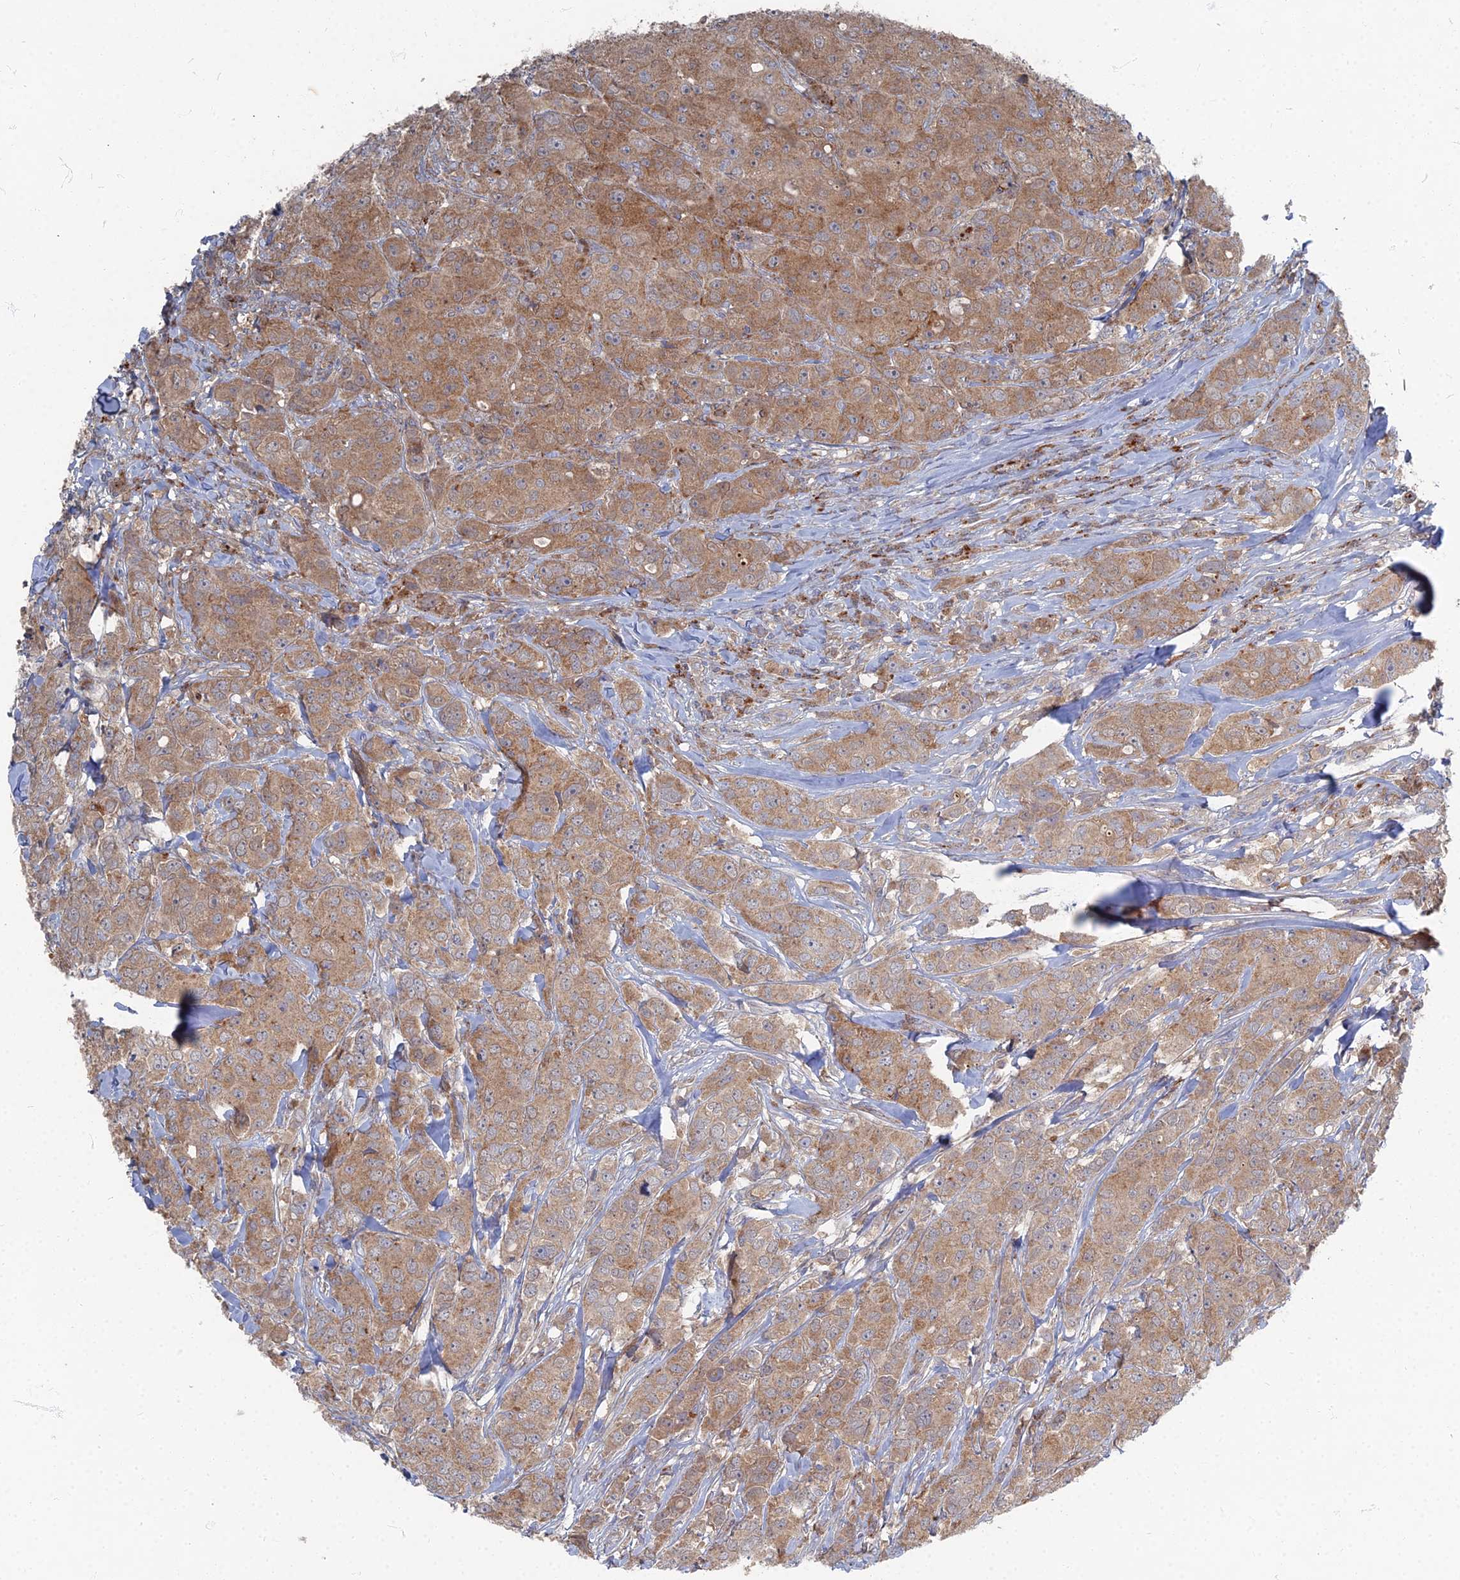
{"staining": {"intensity": "moderate", "quantity": ">75%", "location": "cytoplasmic/membranous"}, "tissue": "breast cancer", "cell_type": "Tumor cells", "image_type": "cancer", "snomed": [{"axis": "morphology", "description": "Duct carcinoma"}, {"axis": "topography", "description": "Breast"}], "caption": "Immunohistochemistry (IHC) of breast intraductal carcinoma shows medium levels of moderate cytoplasmic/membranous staining in approximately >75% of tumor cells.", "gene": "PPCDC", "patient": {"sex": "female", "age": 43}}